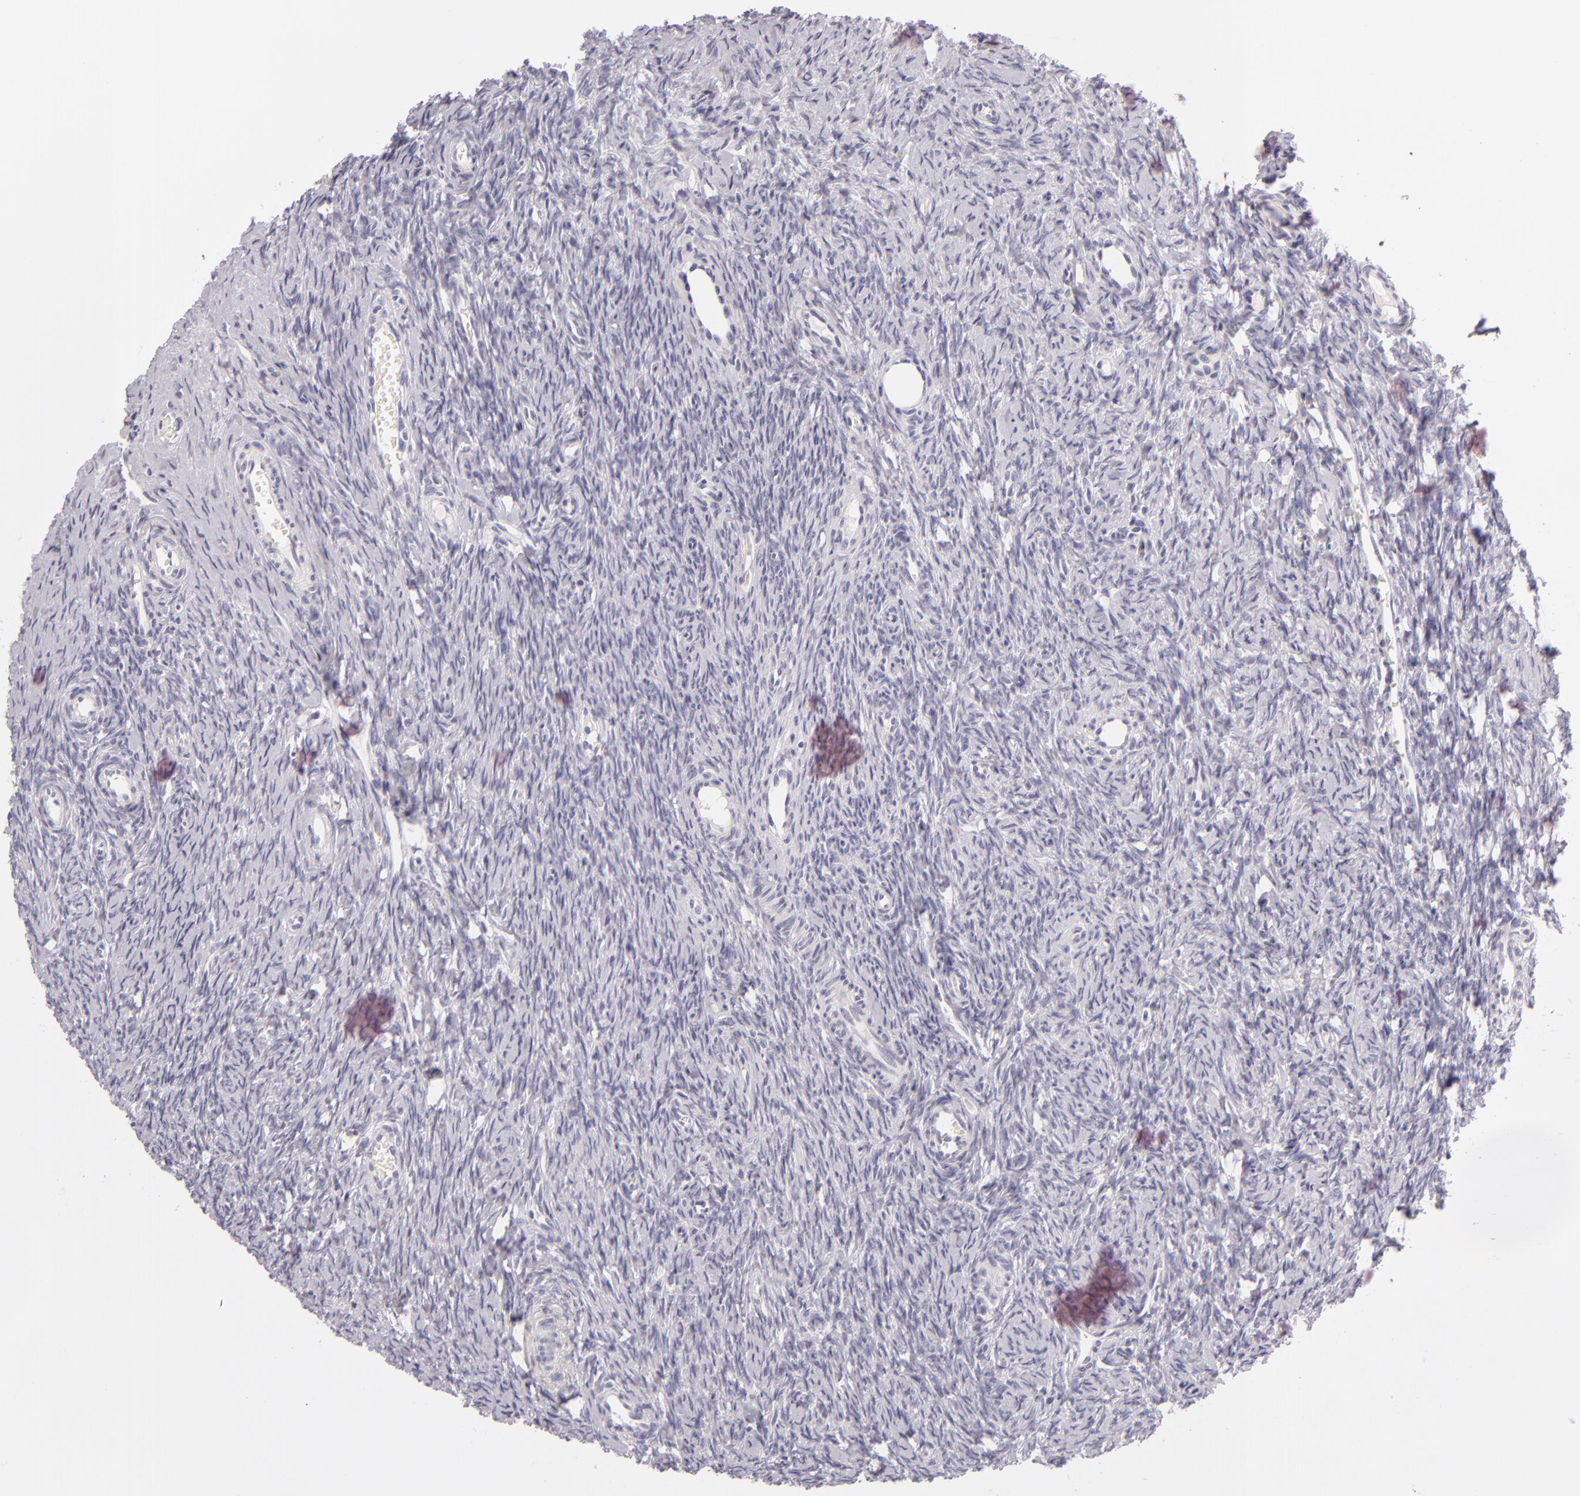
{"staining": {"intensity": "negative", "quantity": "none", "location": "none"}, "tissue": "ovary", "cell_type": "Ovarian stroma cells", "image_type": "normal", "snomed": [{"axis": "morphology", "description": "Normal tissue, NOS"}, {"axis": "topography", "description": "Ovary"}], "caption": "High magnification brightfield microscopy of benign ovary stained with DAB (3,3'-diaminobenzidine) (brown) and counterstained with hematoxylin (blue): ovarian stroma cells show no significant staining.", "gene": "FAM181A", "patient": {"sex": "female", "age": 32}}